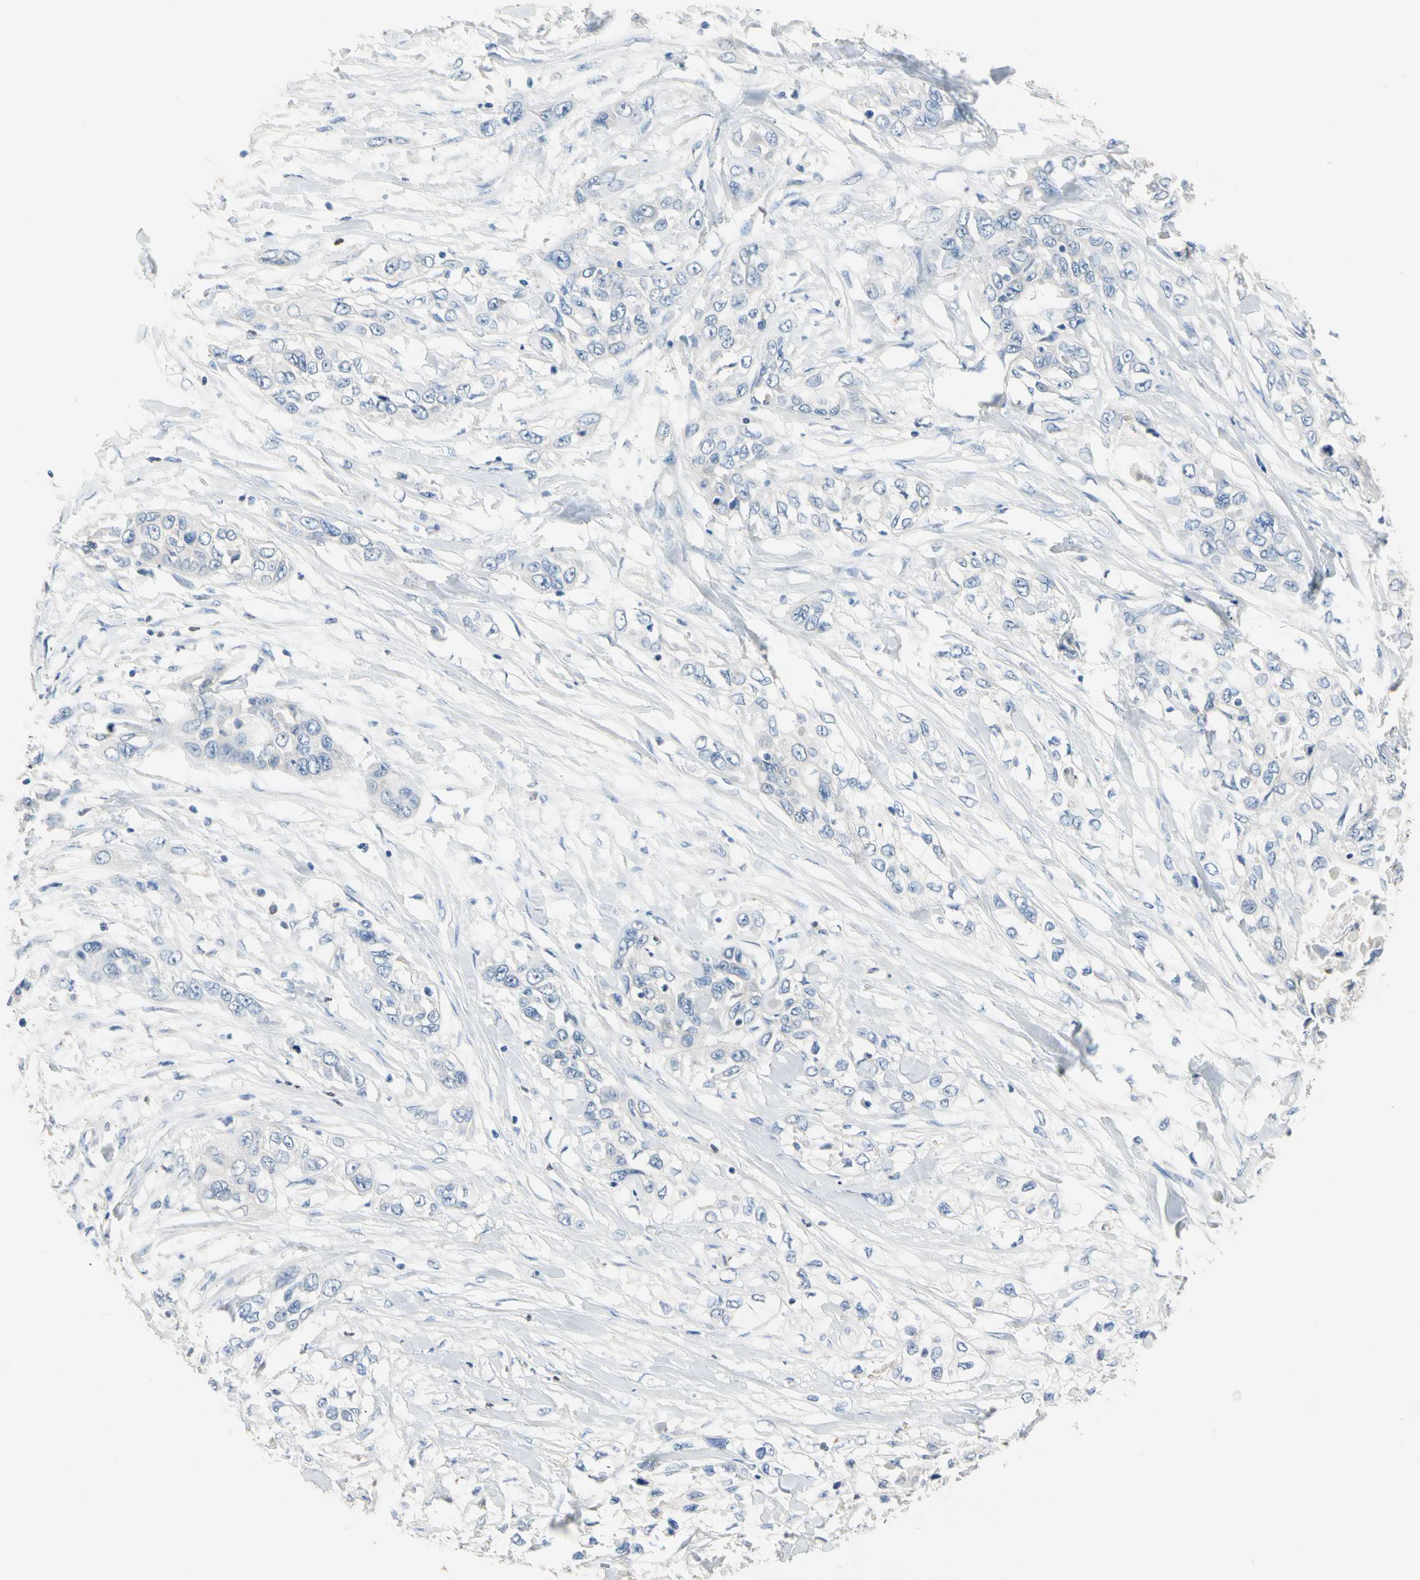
{"staining": {"intensity": "negative", "quantity": "none", "location": "none"}, "tissue": "pancreatic cancer", "cell_type": "Tumor cells", "image_type": "cancer", "snomed": [{"axis": "morphology", "description": "Adenocarcinoma, NOS"}, {"axis": "topography", "description": "Pancreas"}], "caption": "Adenocarcinoma (pancreatic) was stained to show a protein in brown. There is no significant staining in tumor cells.", "gene": "BBOX1", "patient": {"sex": "female", "age": 70}}